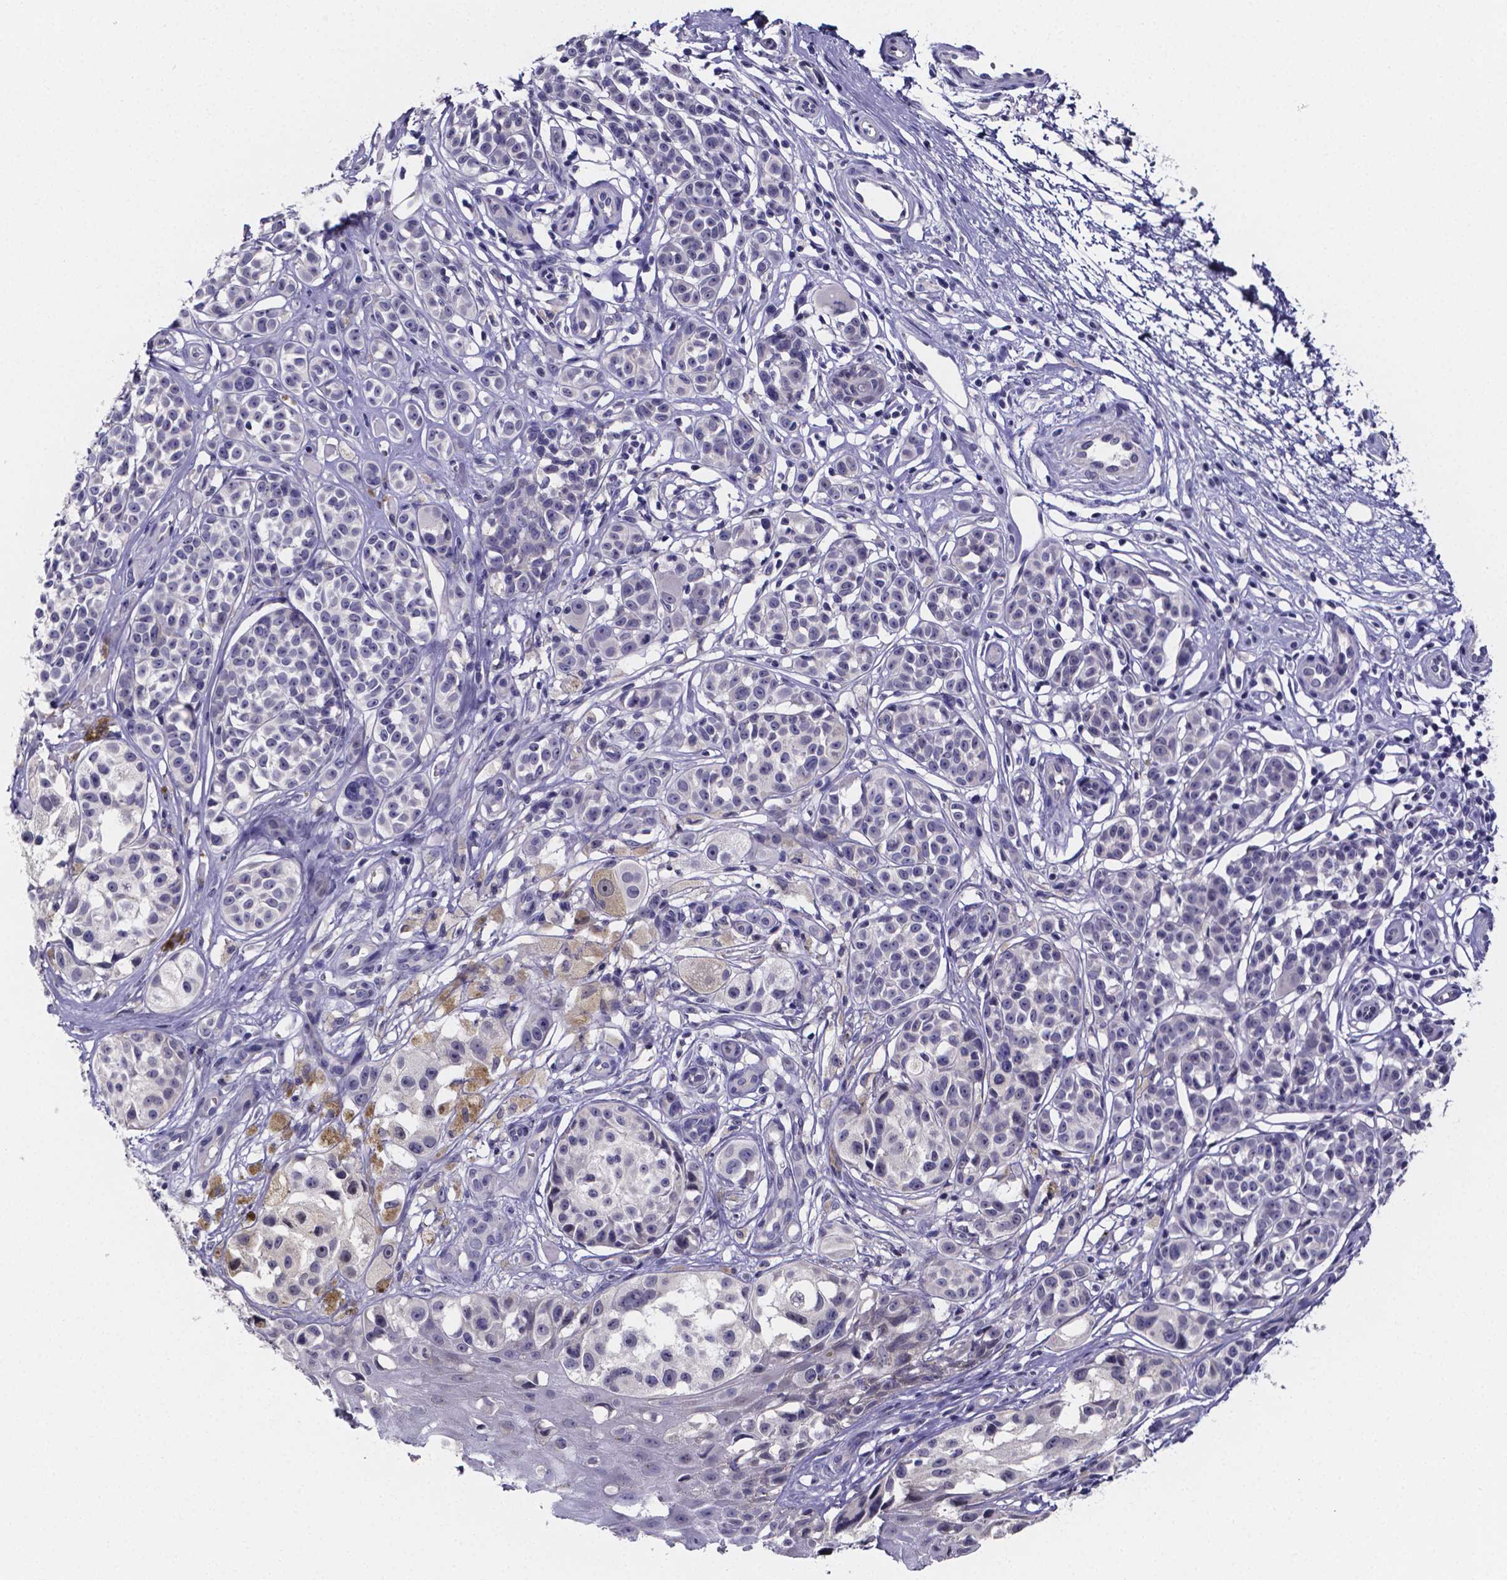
{"staining": {"intensity": "negative", "quantity": "none", "location": "none"}, "tissue": "melanoma", "cell_type": "Tumor cells", "image_type": "cancer", "snomed": [{"axis": "morphology", "description": "Malignant melanoma, NOS"}, {"axis": "topography", "description": "Skin"}], "caption": "An image of melanoma stained for a protein reveals no brown staining in tumor cells. Nuclei are stained in blue.", "gene": "IZUMO1", "patient": {"sex": "female", "age": 90}}